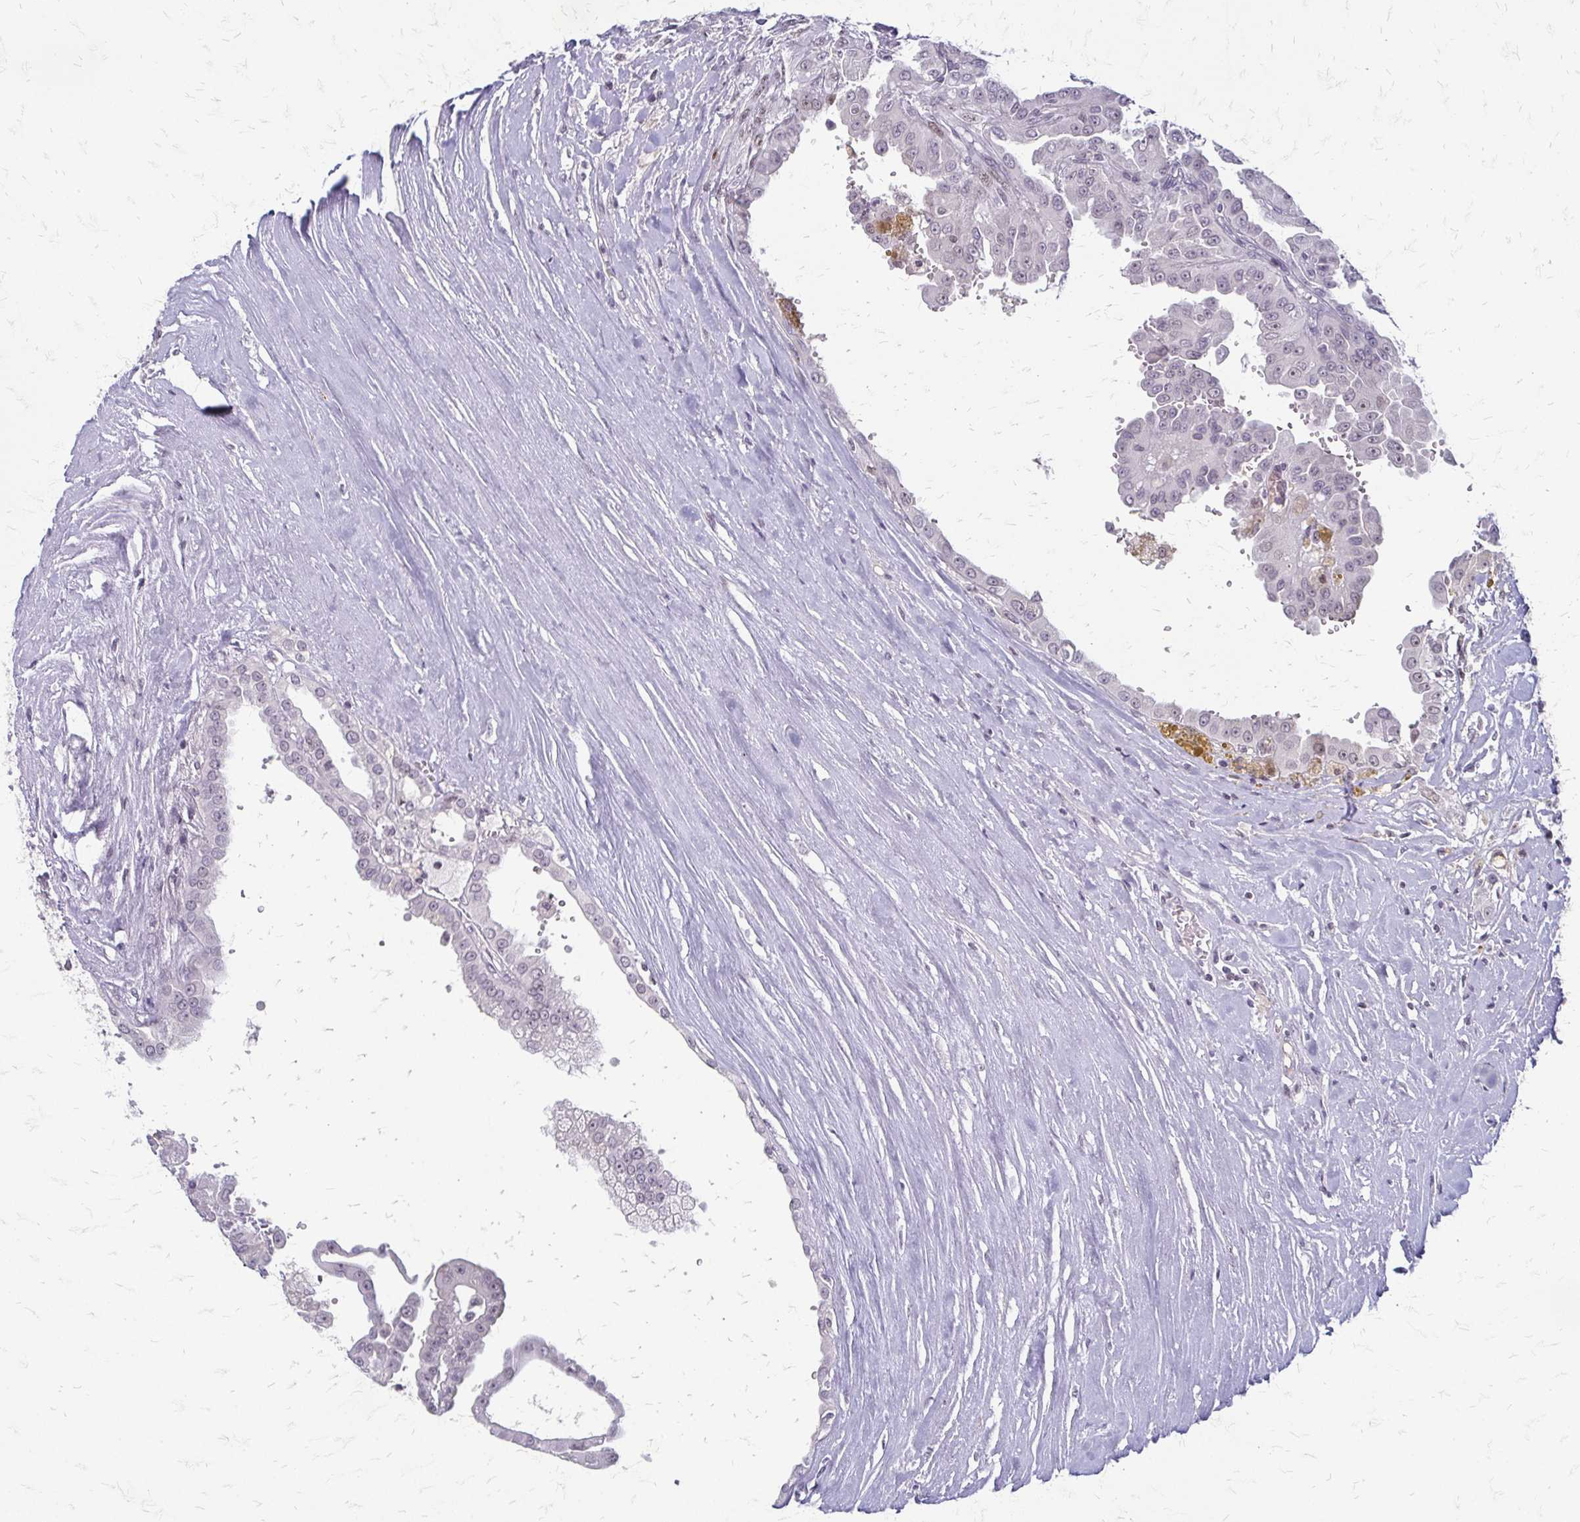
{"staining": {"intensity": "negative", "quantity": "none", "location": "none"}, "tissue": "renal cancer", "cell_type": "Tumor cells", "image_type": "cancer", "snomed": [{"axis": "morphology", "description": "Adenocarcinoma, NOS"}, {"axis": "topography", "description": "Kidney"}], "caption": "Immunohistochemistry micrograph of neoplastic tissue: human renal cancer (adenocarcinoma) stained with DAB demonstrates no significant protein staining in tumor cells.", "gene": "EED", "patient": {"sex": "male", "age": 58}}